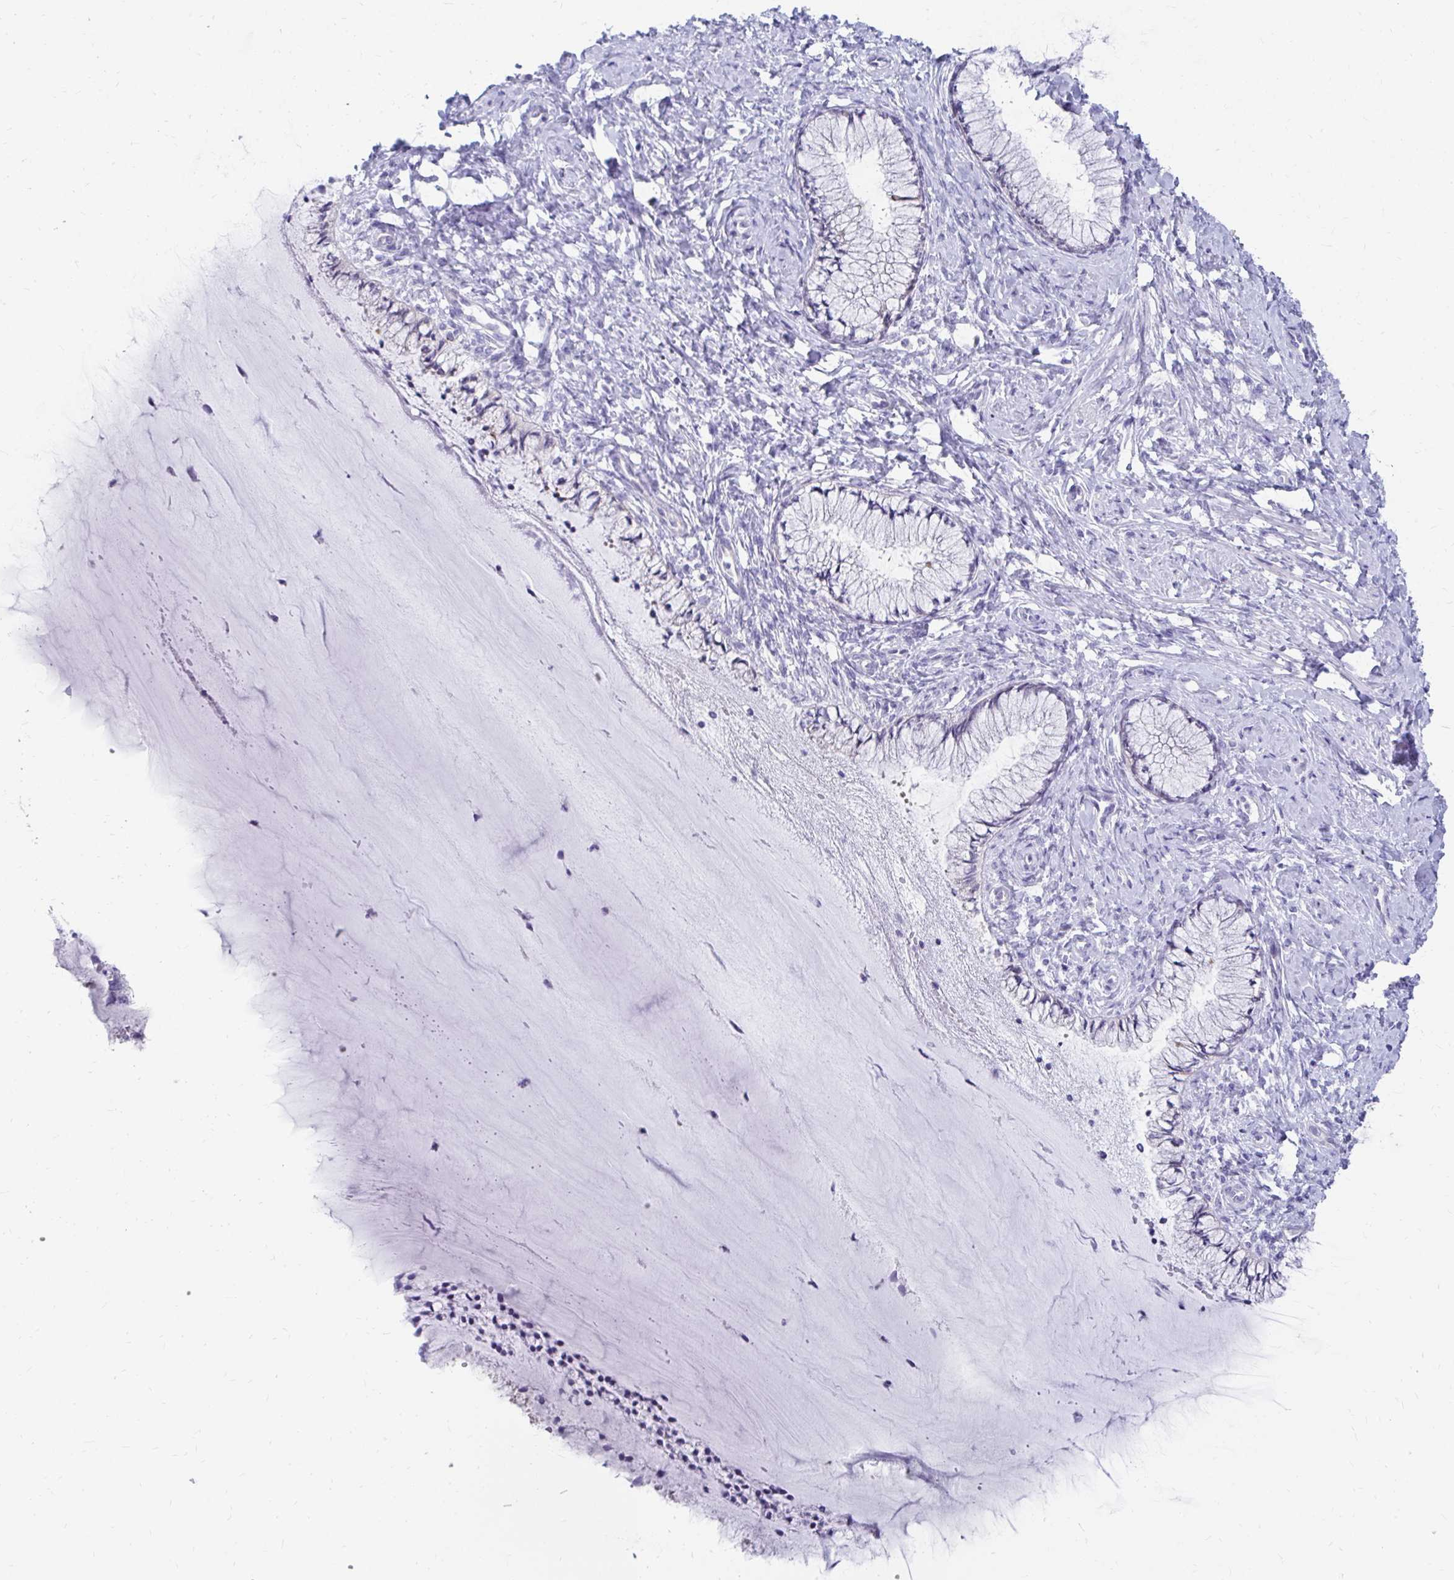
{"staining": {"intensity": "negative", "quantity": "none", "location": "none"}, "tissue": "cervix", "cell_type": "Glandular cells", "image_type": "normal", "snomed": [{"axis": "morphology", "description": "Normal tissue, NOS"}, {"axis": "topography", "description": "Cervix"}], "caption": "Human cervix stained for a protein using immunohistochemistry shows no positivity in glandular cells.", "gene": "C19orf81", "patient": {"sex": "female", "age": 37}}